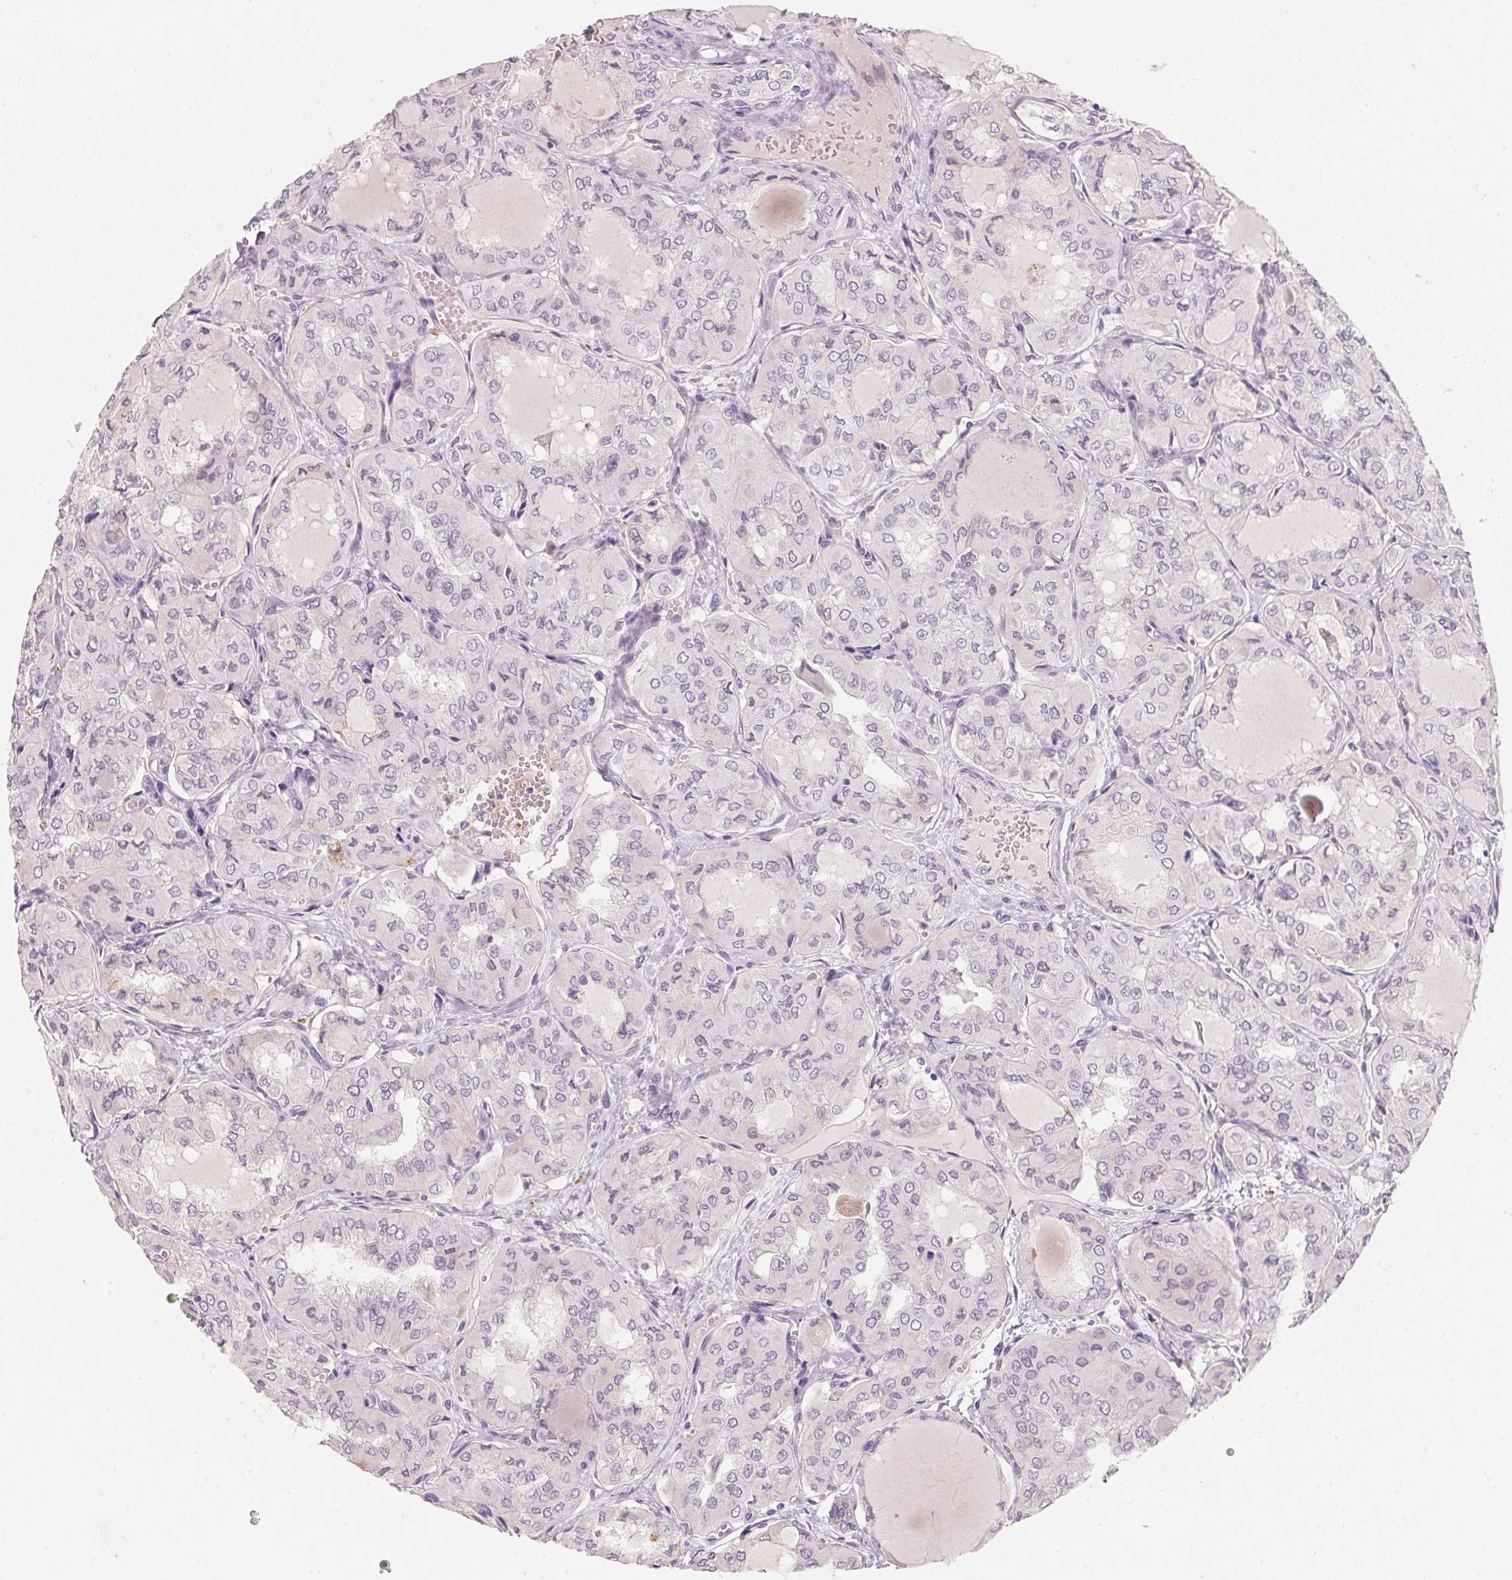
{"staining": {"intensity": "negative", "quantity": "none", "location": "none"}, "tissue": "thyroid cancer", "cell_type": "Tumor cells", "image_type": "cancer", "snomed": [{"axis": "morphology", "description": "Papillary adenocarcinoma, NOS"}, {"axis": "topography", "description": "Thyroid gland"}], "caption": "IHC of human thyroid papillary adenocarcinoma exhibits no positivity in tumor cells.", "gene": "TREH", "patient": {"sex": "male", "age": 20}}